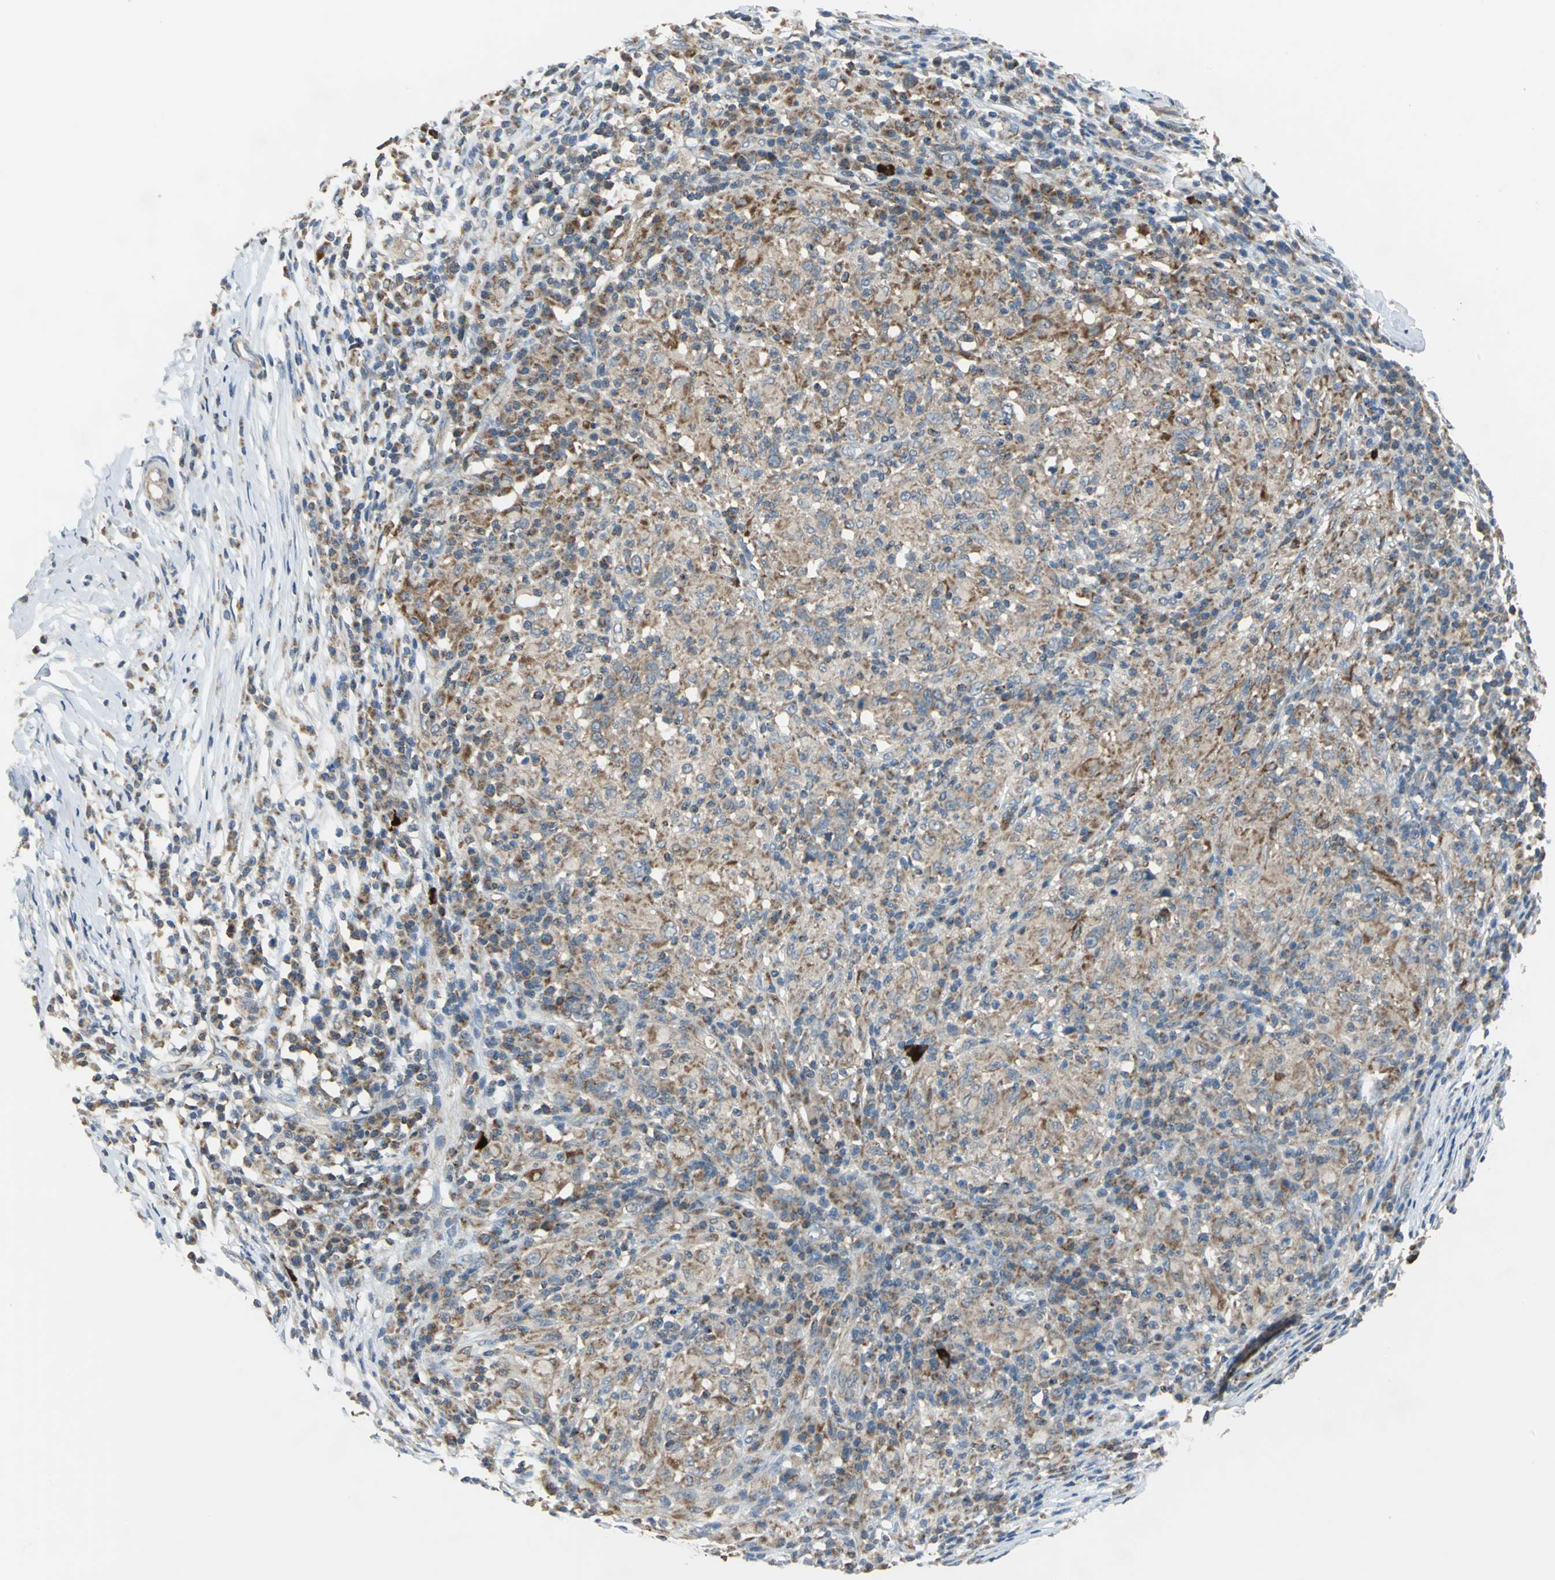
{"staining": {"intensity": "moderate", "quantity": ">75%", "location": "cytoplasmic/membranous"}, "tissue": "head and neck cancer", "cell_type": "Tumor cells", "image_type": "cancer", "snomed": [{"axis": "morphology", "description": "Adenocarcinoma, NOS"}, {"axis": "topography", "description": "Salivary gland"}, {"axis": "topography", "description": "Head-Neck"}], "caption": "Protein analysis of head and neck cancer (adenocarcinoma) tissue displays moderate cytoplasmic/membranous positivity in about >75% of tumor cells. (DAB (3,3'-diaminobenzidine) = brown stain, brightfield microscopy at high magnification).", "gene": "TRAK1", "patient": {"sex": "female", "age": 65}}